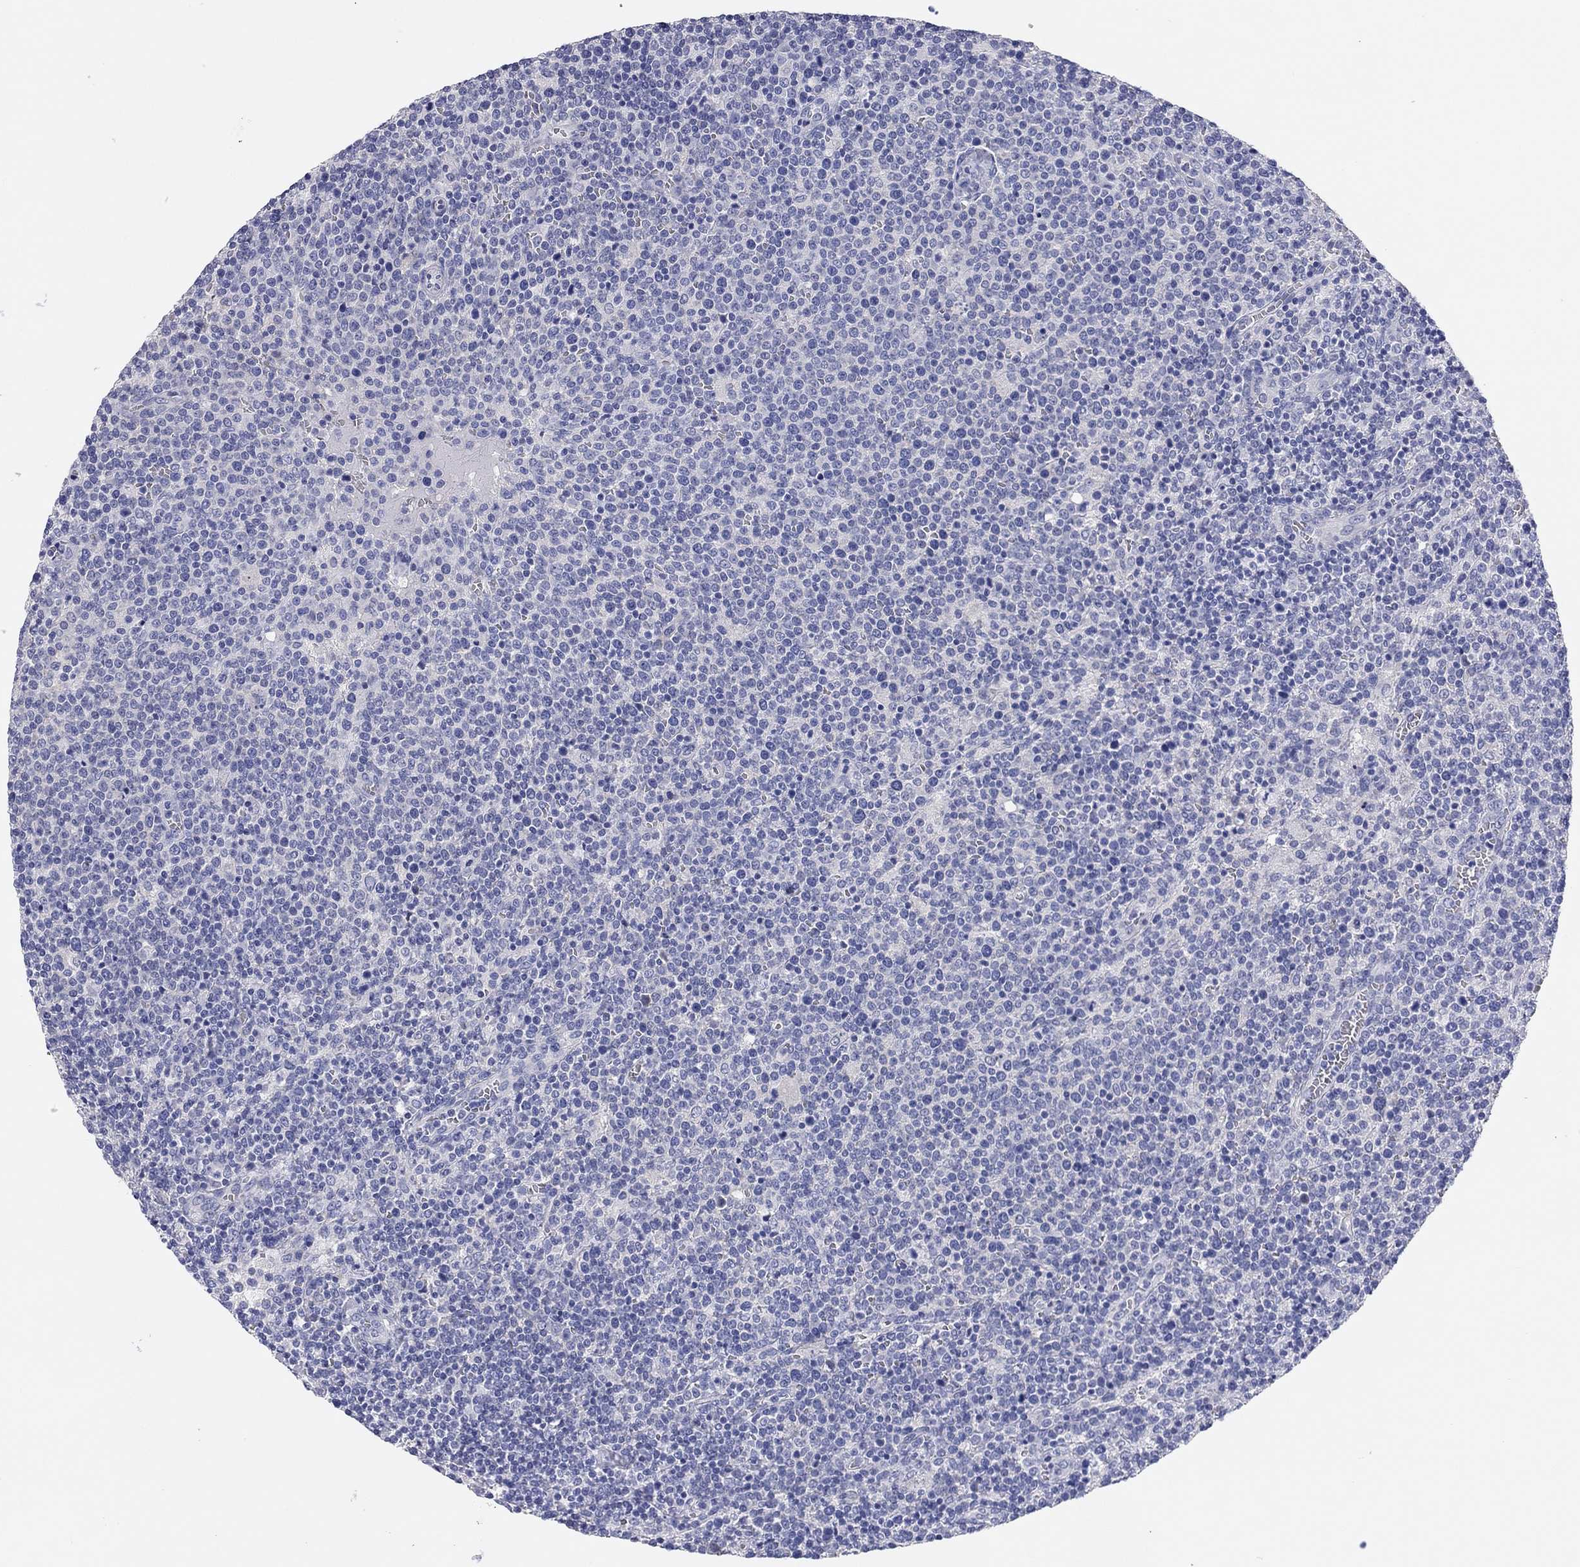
{"staining": {"intensity": "negative", "quantity": "none", "location": "none"}, "tissue": "lymphoma", "cell_type": "Tumor cells", "image_type": "cancer", "snomed": [{"axis": "morphology", "description": "Malignant lymphoma, non-Hodgkin's type, High grade"}, {"axis": "topography", "description": "Lymph node"}], "caption": "DAB (3,3'-diaminobenzidine) immunohistochemical staining of human lymphoma displays no significant expression in tumor cells.", "gene": "TMEM221", "patient": {"sex": "male", "age": 61}}